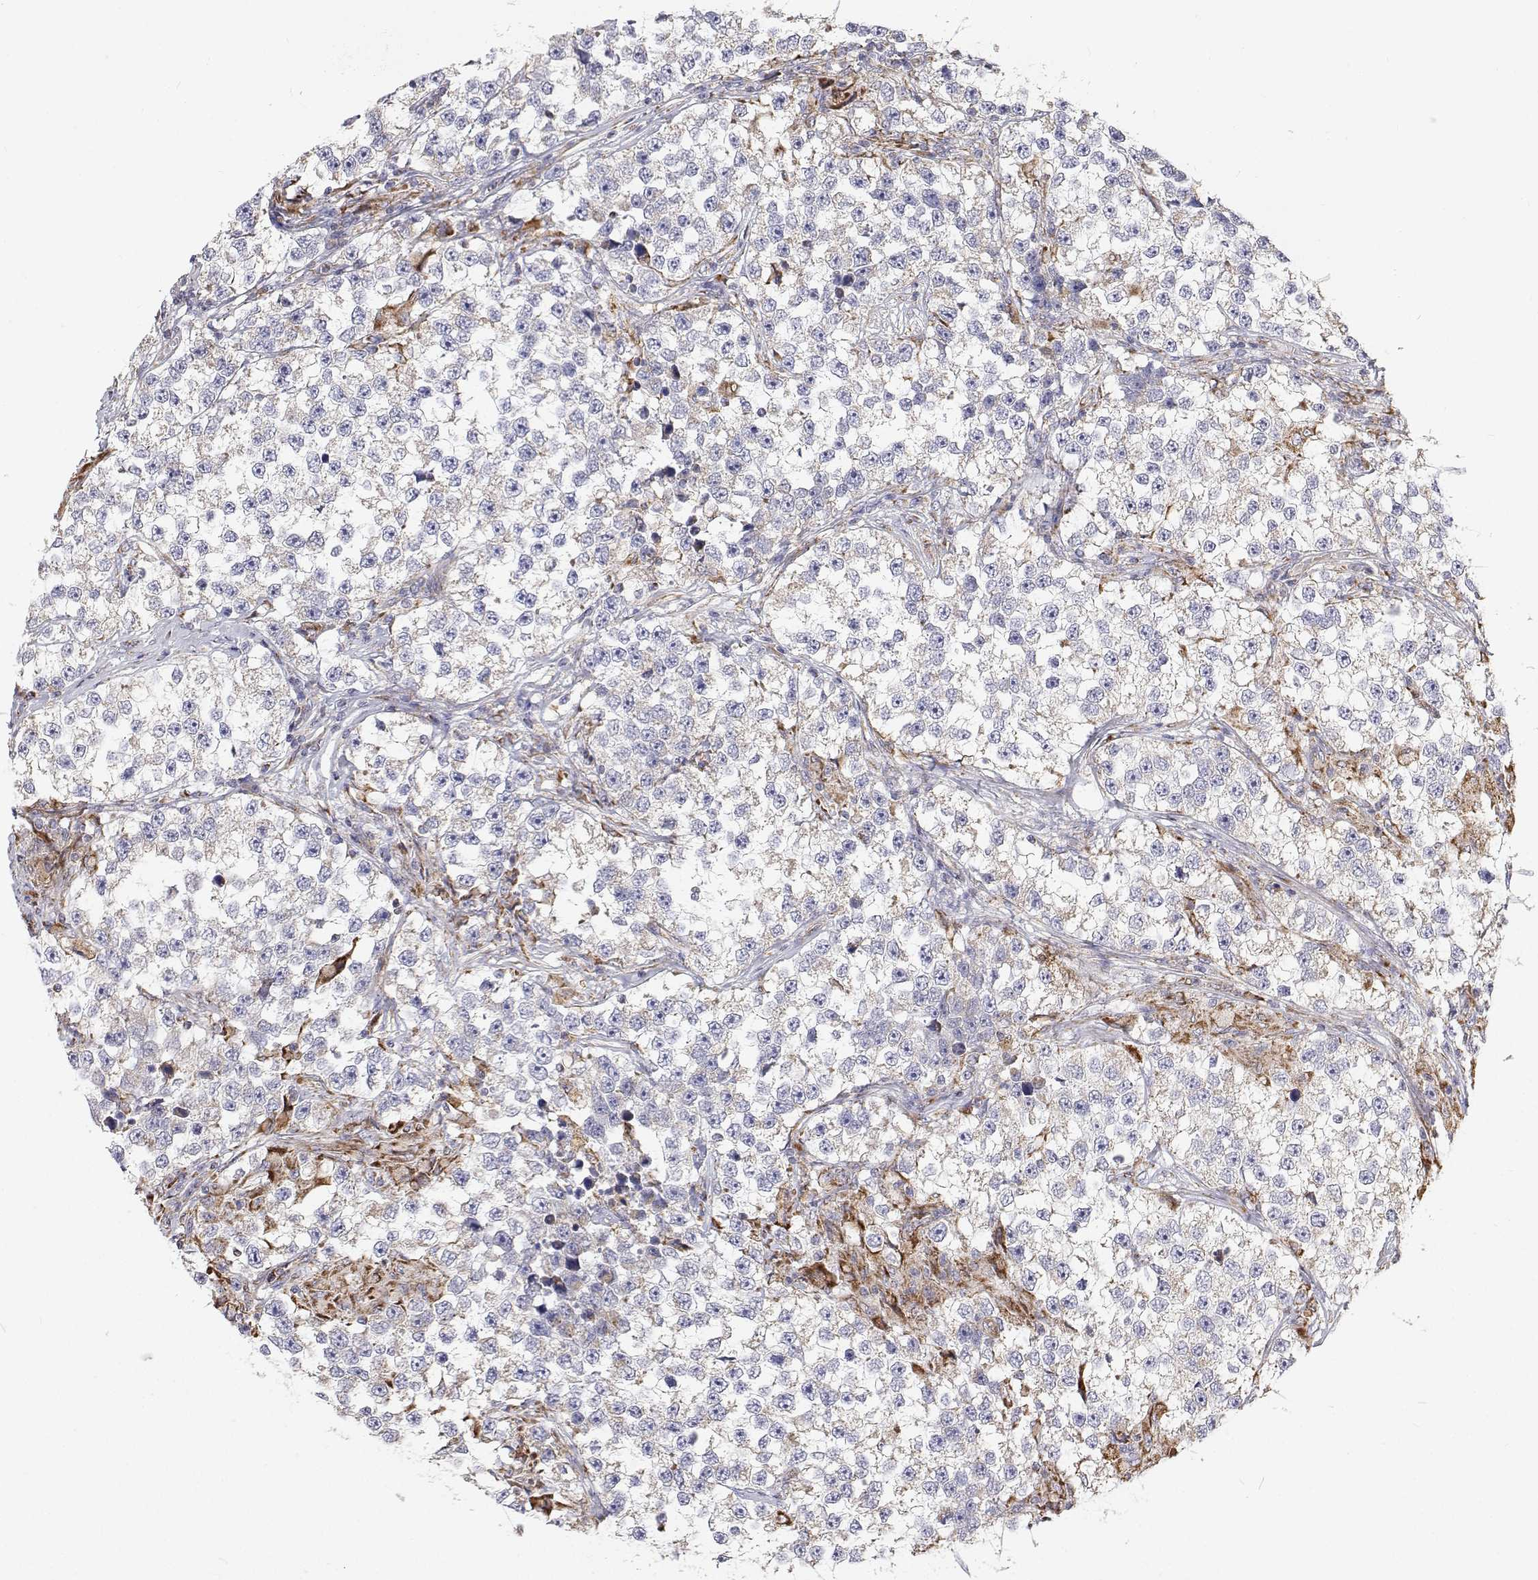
{"staining": {"intensity": "negative", "quantity": "none", "location": "none"}, "tissue": "testis cancer", "cell_type": "Tumor cells", "image_type": "cancer", "snomed": [{"axis": "morphology", "description": "Seminoma, NOS"}, {"axis": "topography", "description": "Testis"}], "caption": "IHC micrograph of human testis cancer (seminoma) stained for a protein (brown), which demonstrates no staining in tumor cells. (DAB IHC visualized using brightfield microscopy, high magnification).", "gene": "SPICE1", "patient": {"sex": "male", "age": 46}}